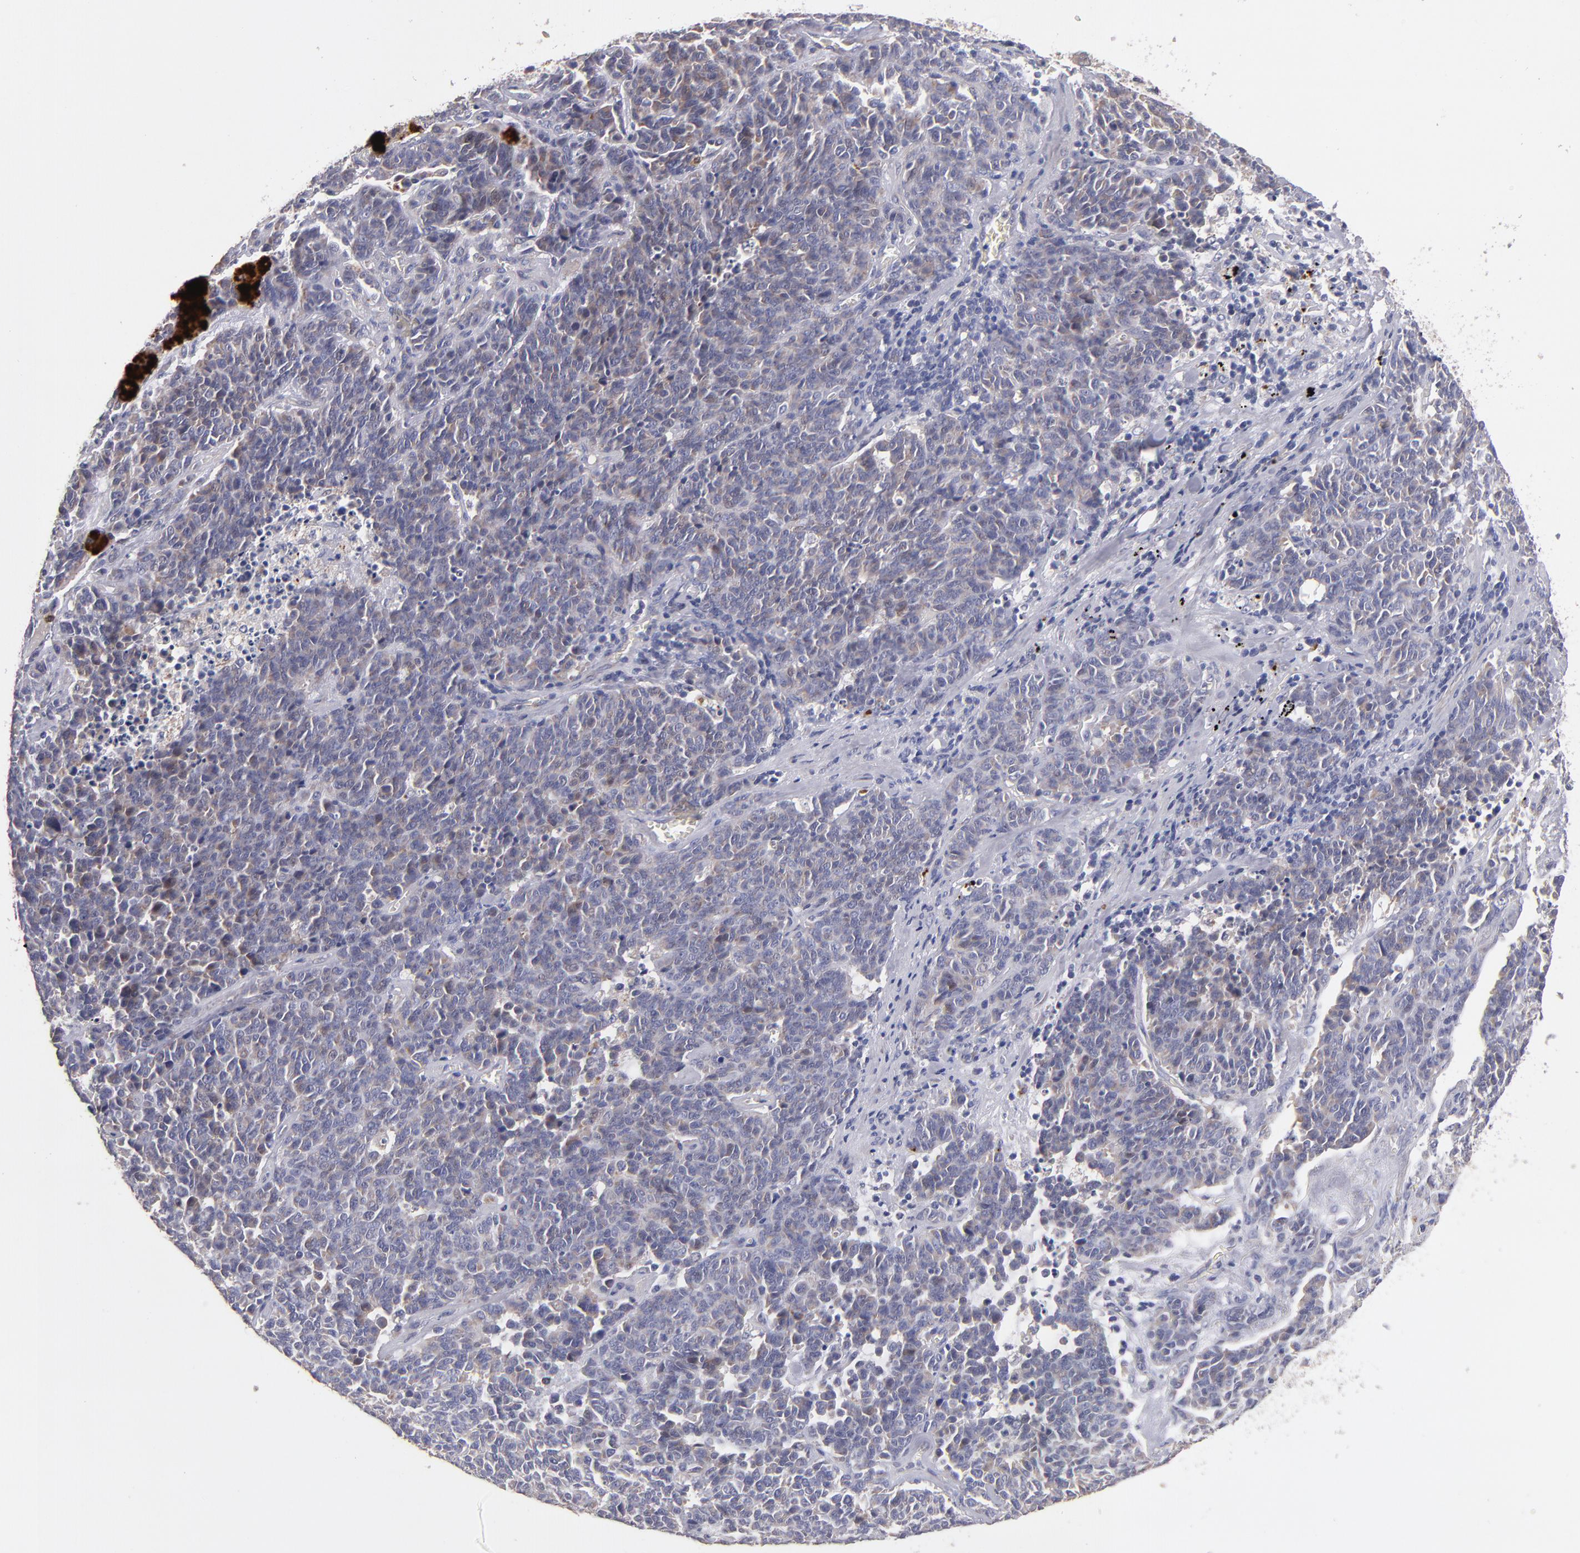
{"staining": {"intensity": "weak", "quantity": "25%-75%", "location": "cytoplasmic/membranous"}, "tissue": "lung cancer", "cell_type": "Tumor cells", "image_type": "cancer", "snomed": [{"axis": "morphology", "description": "Neoplasm, malignant, NOS"}, {"axis": "topography", "description": "Lung"}], "caption": "Lung malignant neoplasm tissue exhibits weak cytoplasmic/membranous positivity in about 25%-75% of tumor cells, visualized by immunohistochemistry.", "gene": "MAGEE1", "patient": {"sex": "female", "age": 58}}